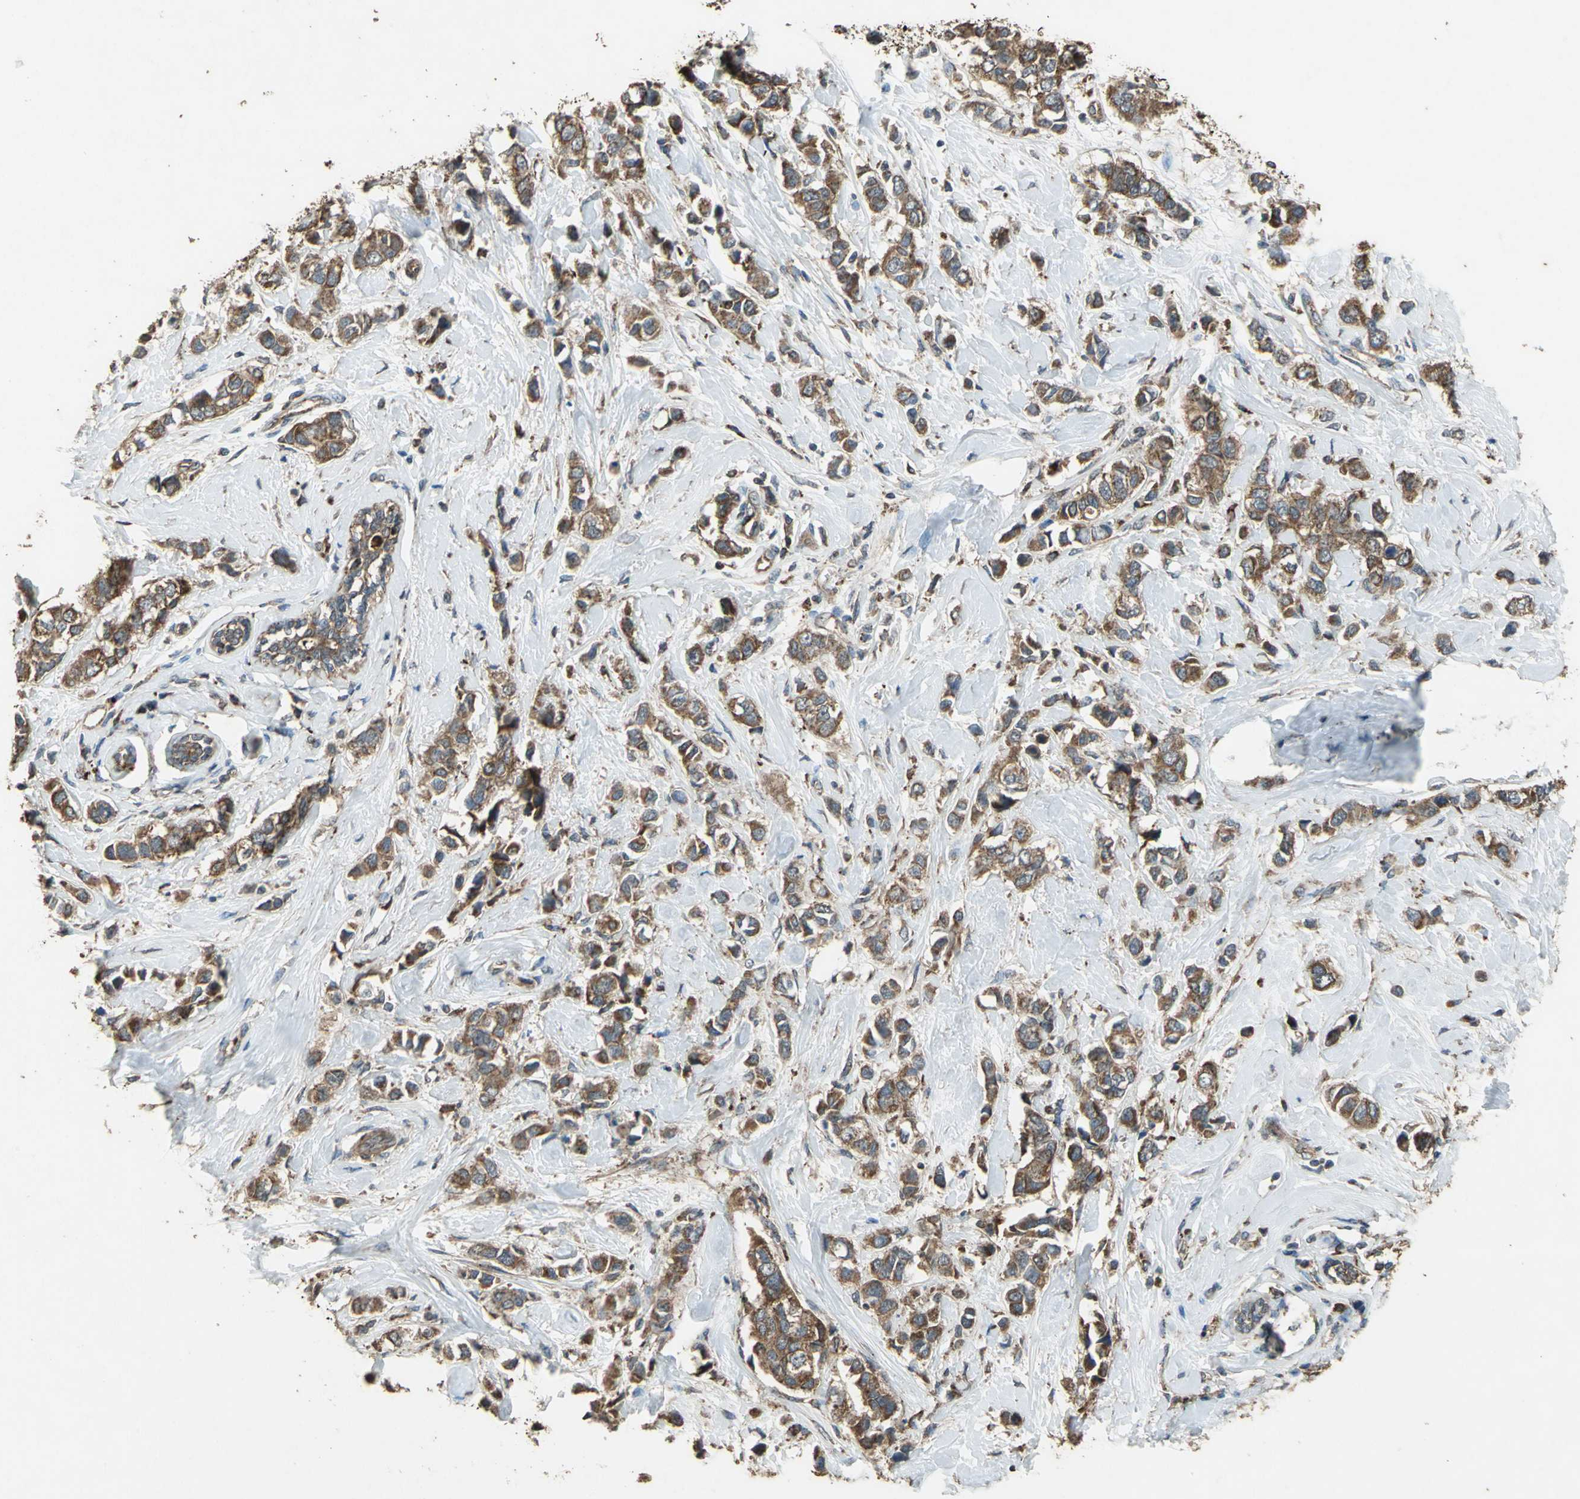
{"staining": {"intensity": "strong", "quantity": ">75%", "location": "cytoplasmic/membranous"}, "tissue": "breast cancer", "cell_type": "Tumor cells", "image_type": "cancer", "snomed": [{"axis": "morphology", "description": "Duct carcinoma"}, {"axis": "topography", "description": "Breast"}], "caption": "Breast cancer was stained to show a protein in brown. There is high levels of strong cytoplasmic/membranous expression in approximately >75% of tumor cells. Nuclei are stained in blue.", "gene": "POLRMT", "patient": {"sex": "female", "age": 50}}